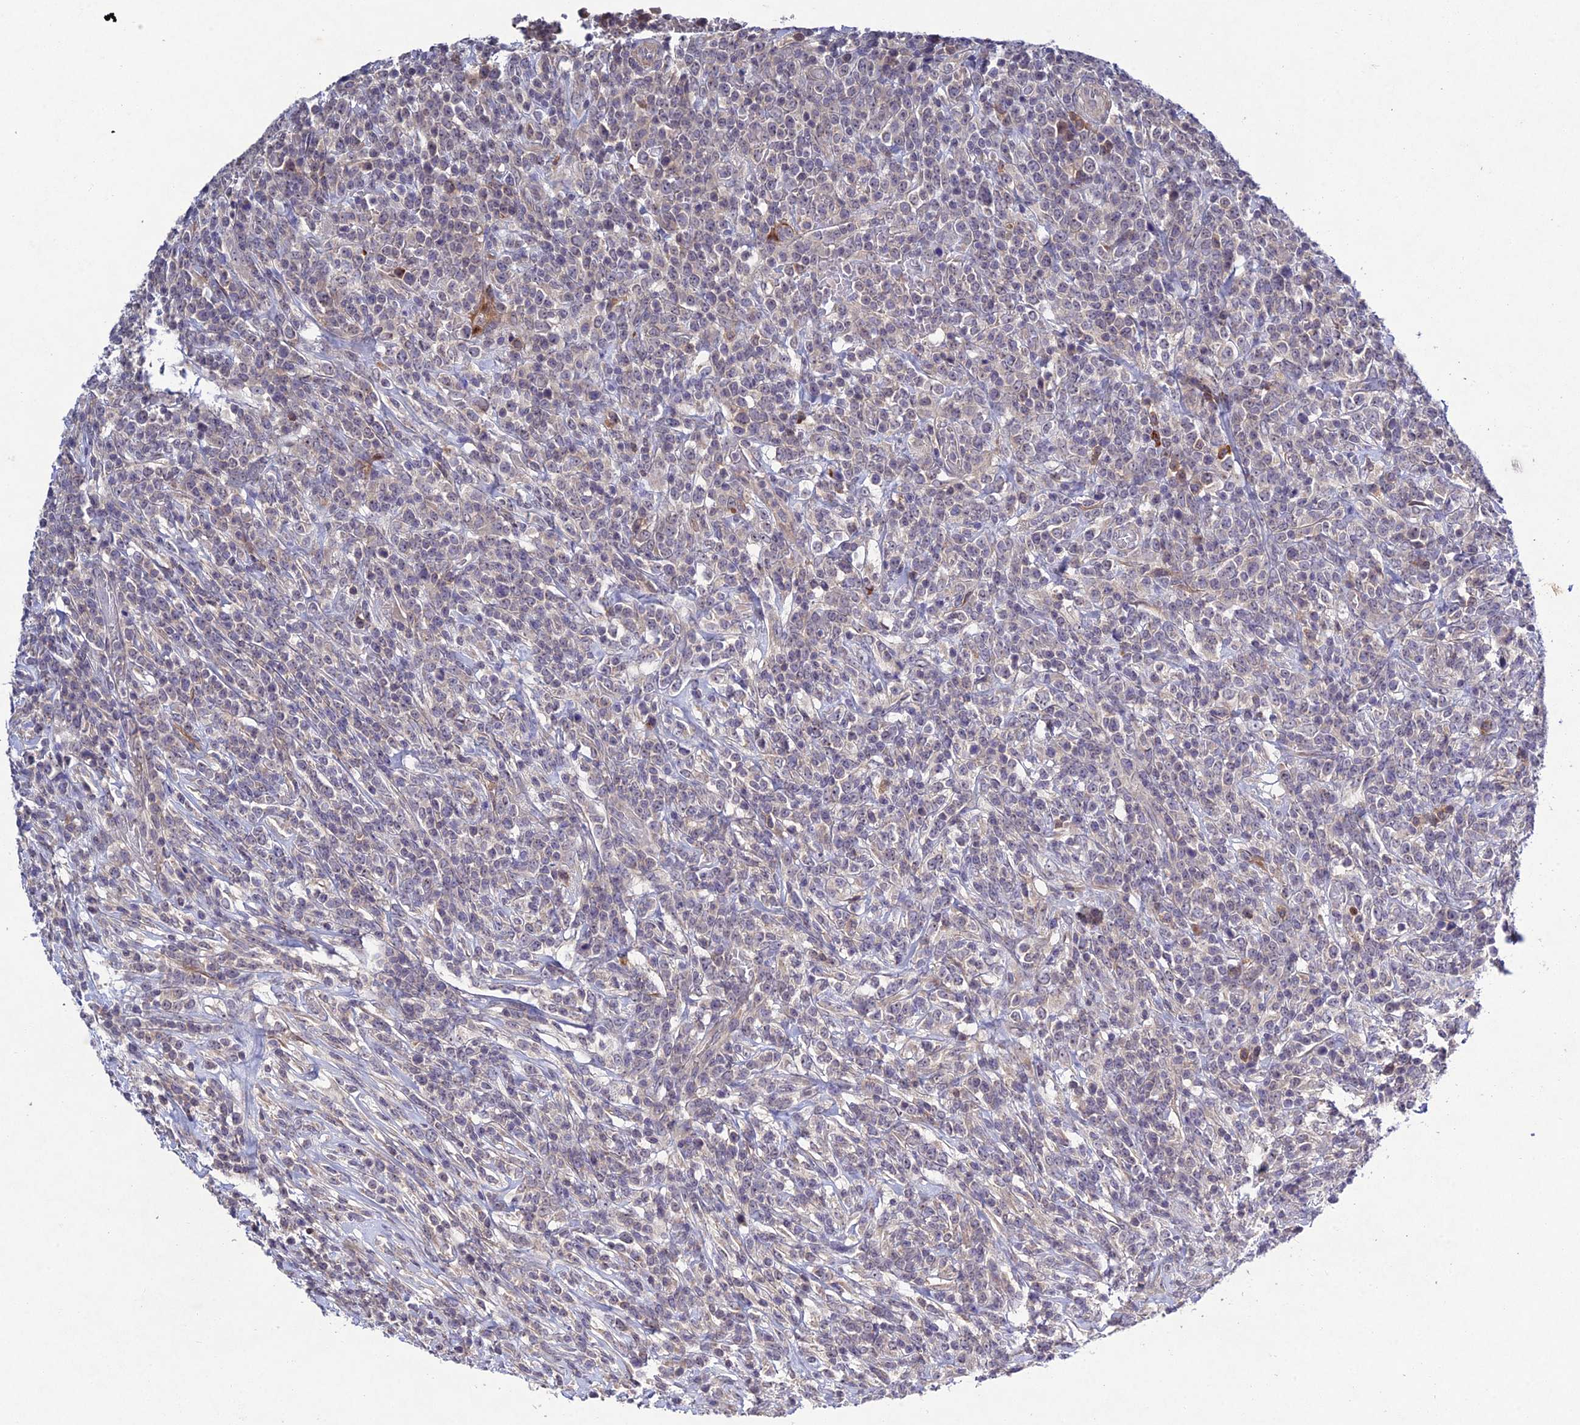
{"staining": {"intensity": "negative", "quantity": "none", "location": "none"}, "tissue": "lymphoma", "cell_type": "Tumor cells", "image_type": "cancer", "snomed": [{"axis": "morphology", "description": "Malignant lymphoma, non-Hodgkin's type, High grade"}, {"axis": "topography", "description": "Colon"}], "caption": "DAB immunohistochemical staining of human lymphoma exhibits no significant positivity in tumor cells. (DAB (3,3'-diaminobenzidine) immunohistochemistry (IHC), high magnification).", "gene": "CHST5", "patient": {"sex": "female", "age": 53}}